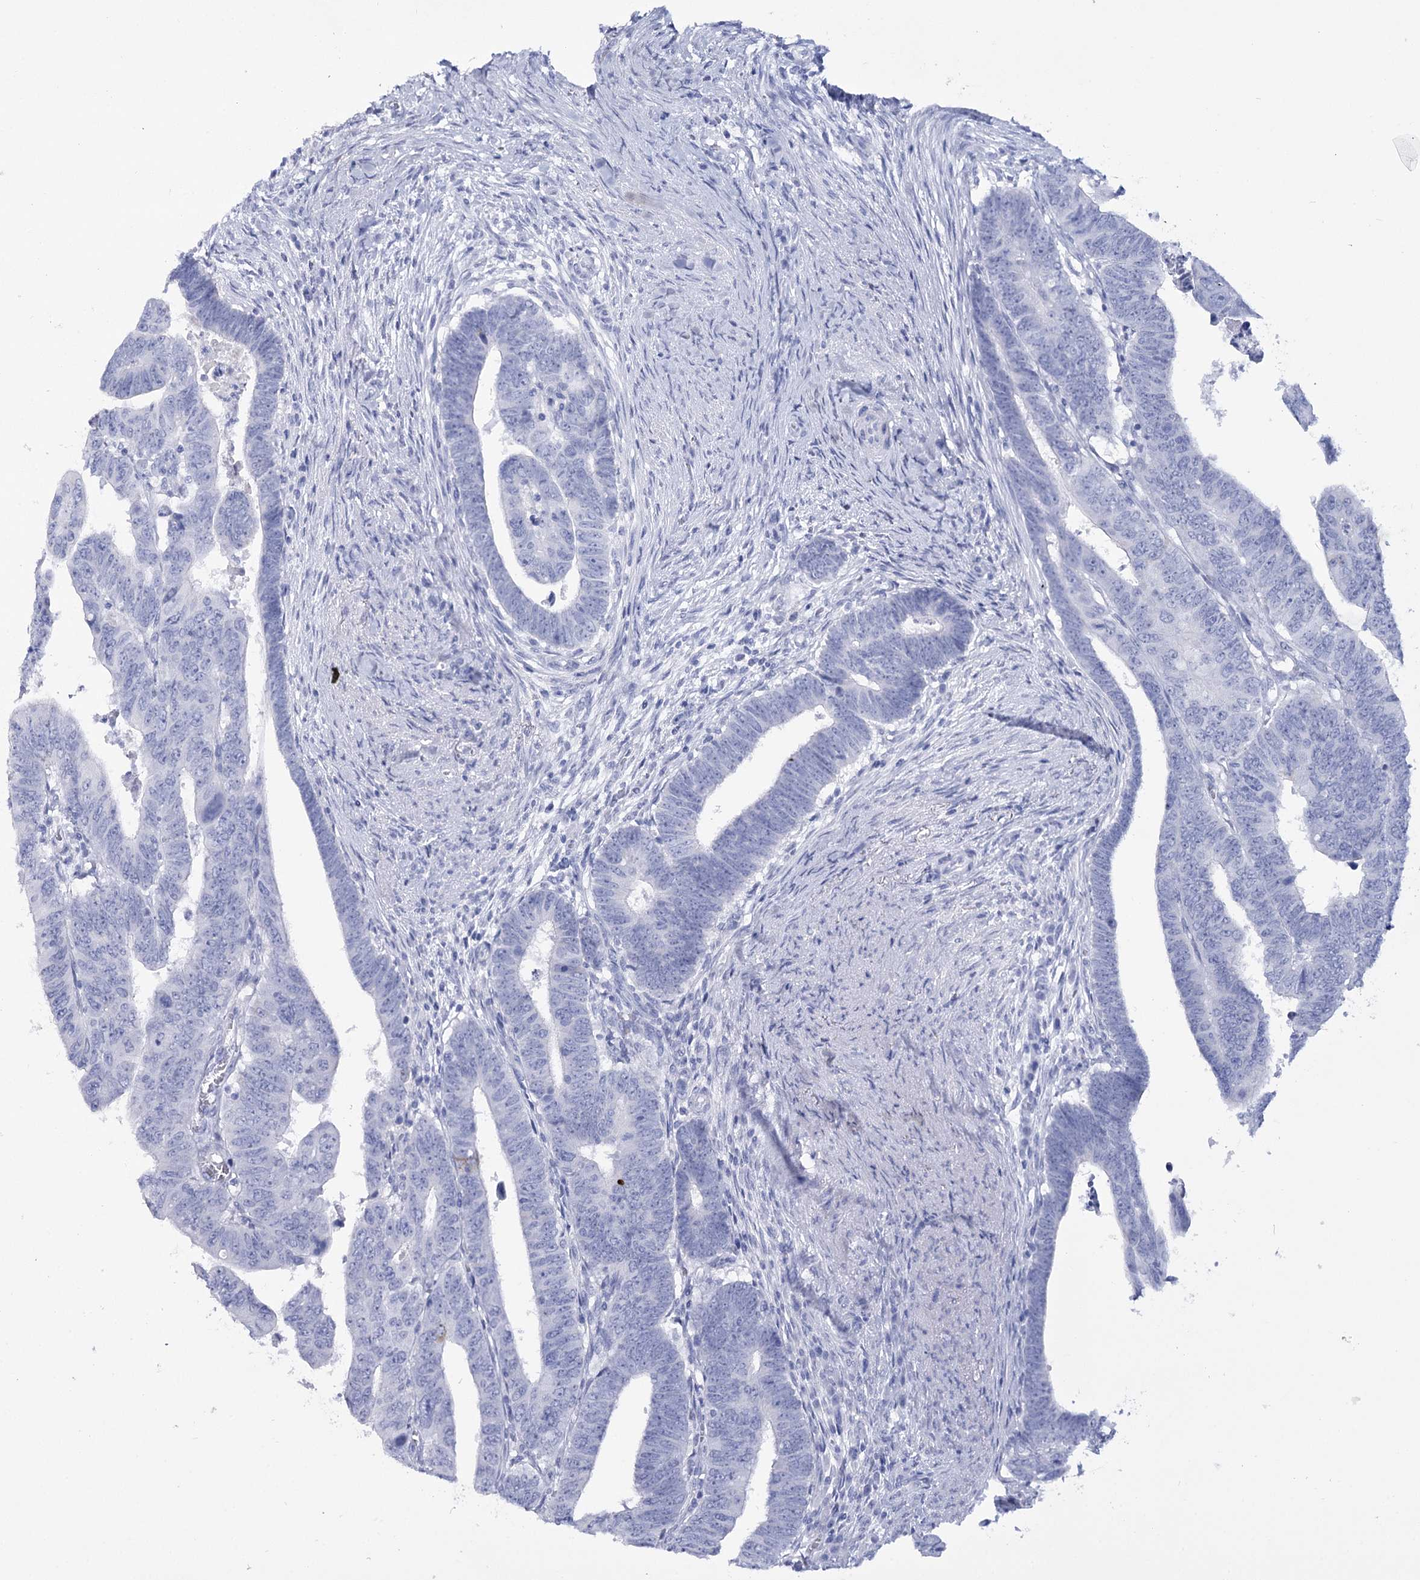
{"staining": {"intensity": "negative", "quantity": "none", "location": "none"}, "tissue": "colorectal cancer", "cell_type": "Tumor cells", "image_type": "cancer", "snomed": [{"axis": "morphology", "description": "Normal tissue, NOS"}, {"axis": "morphology", "description": "Adenocarcinoma, NOS"}, {"axis": "topography", "description": "Rectum"}], "caption": "Tumor cells show no significant positivity in colorectal cancer (adenocarcinoma).", "gene": "RNF186", "patient": {"sex": "female", "age": 65}}